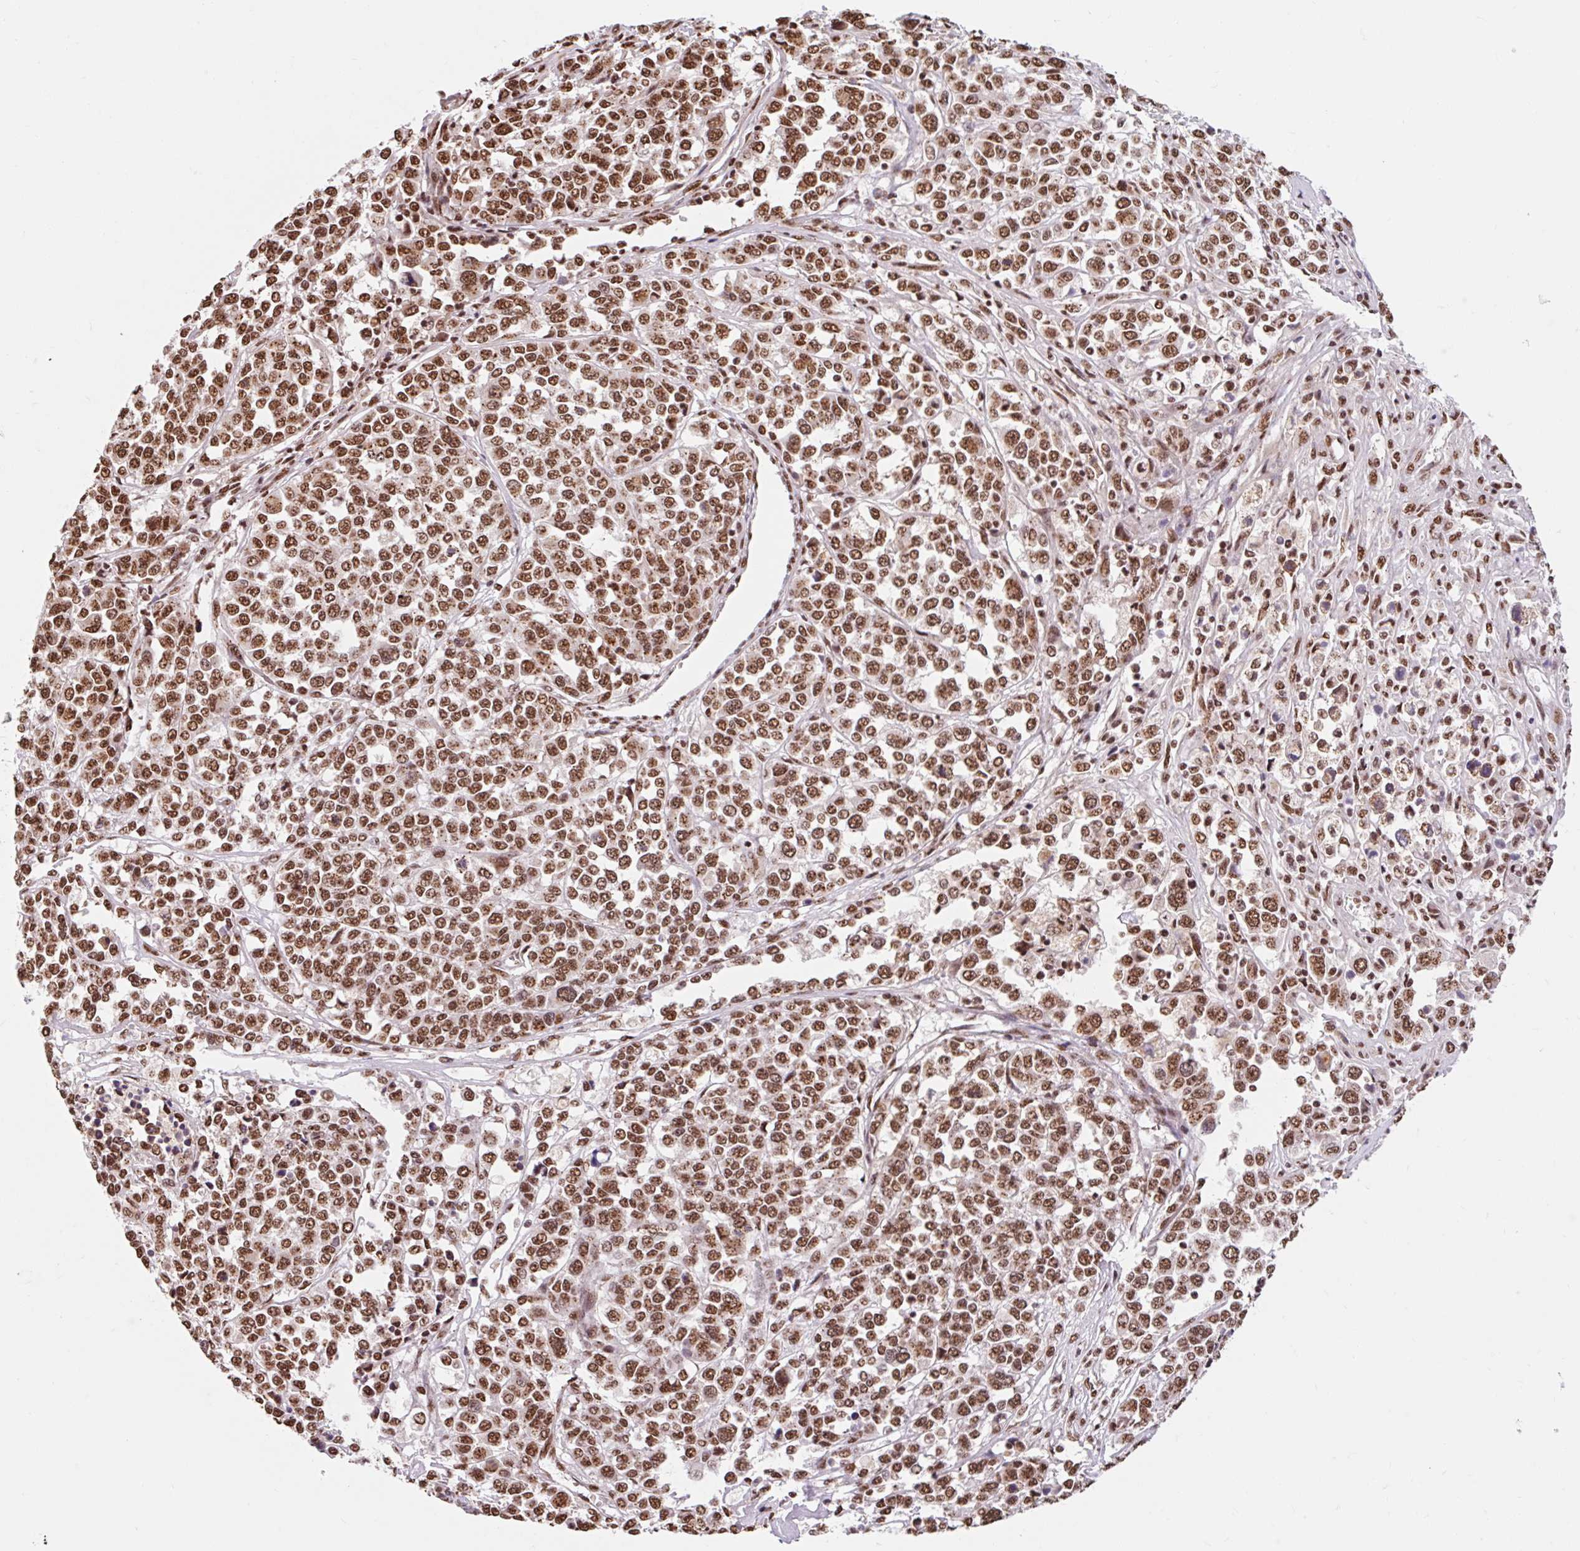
{"staining": {"intensity": "strong", "quantity": ">75%", "location": "nuclear"}, "tissue": "melanoma", "cell_type": "Tumor cells", "image_type": "cancer", "snomed": [{"axis": "morphology", "description": "Malignant melanoma, Metastatic site"}, {"axis": "topography", "description": "Lymph node"}], "caption": "Tumor cells demonstrate high levels of strong nuclear staining in approximately >75% of cells in human melanoma.", "gene": "BICRA", "patient": {"sex": "male", "age": 44}}